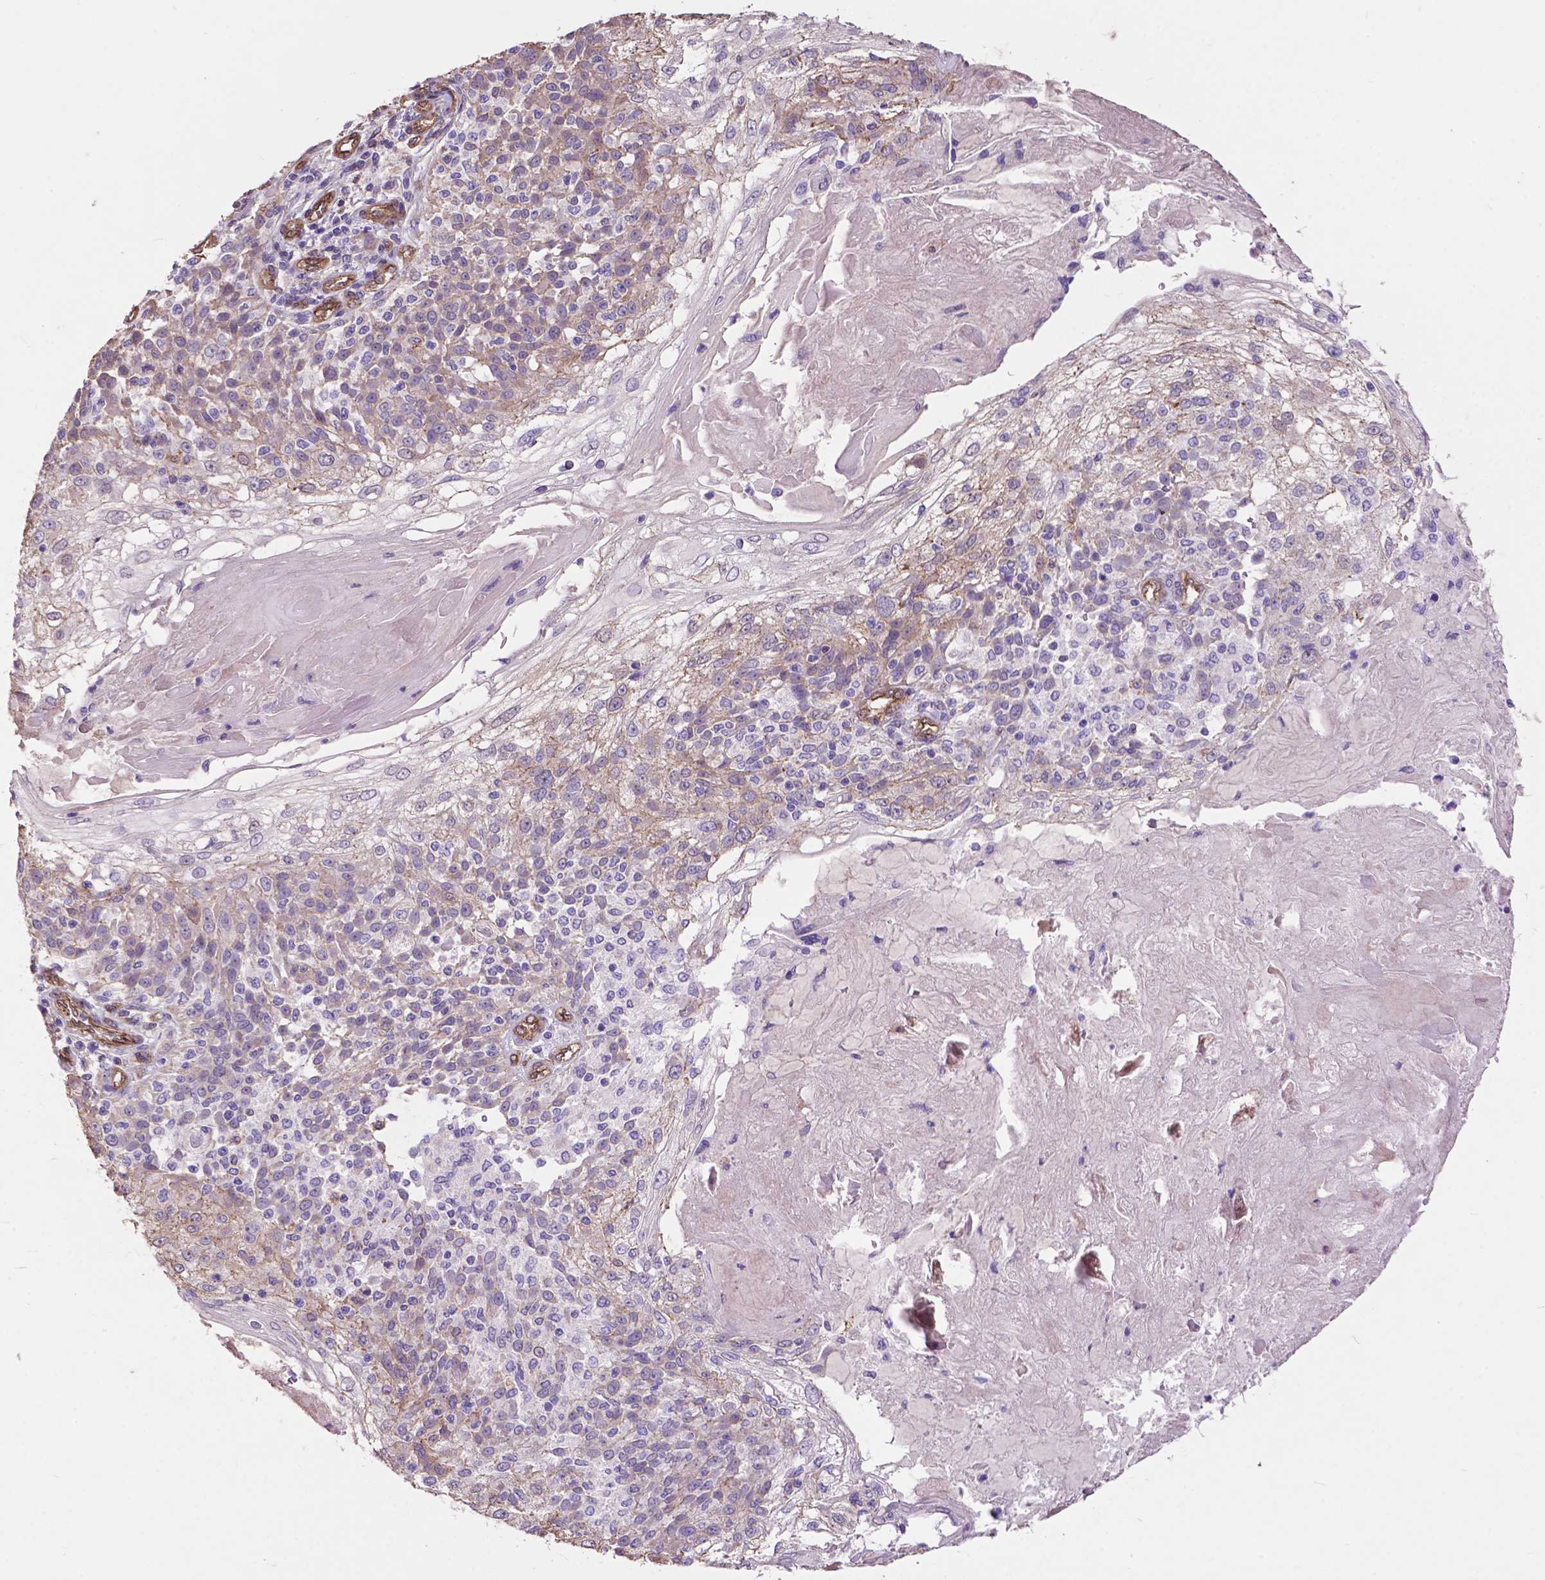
{"staining": {"intensity": "weak", "quantity": "25%-75%", "location": "cytoplasmic/membranous"}, "tissue": "skin cancer", "cell_type": "Tumor cells", "image_type": "cancer", "snomed": [{"axis": "morphology", "description": "Normal tissue, NOS"}, {"axis": "morphology", "description": "Squamous cell carcinoma, NOS"}, {"axis": "topography", "description": "Skin"}], "caption": "IHC staining of skin squamous cell carcinoma, which displays low levels of weak cytoplasmic/membranous positivity in approximately 25%-75% of tumor cells indicating weak cytoplasmic/membranous protein expression. The staining was performed using DAB (3,3'-diaminobenzidine) (brown) for protein detection and nuclei were counterstained in hematoxylin (blue).", "gene": "PDLIM1", "patient": {"sex": "female", "age": 83}}